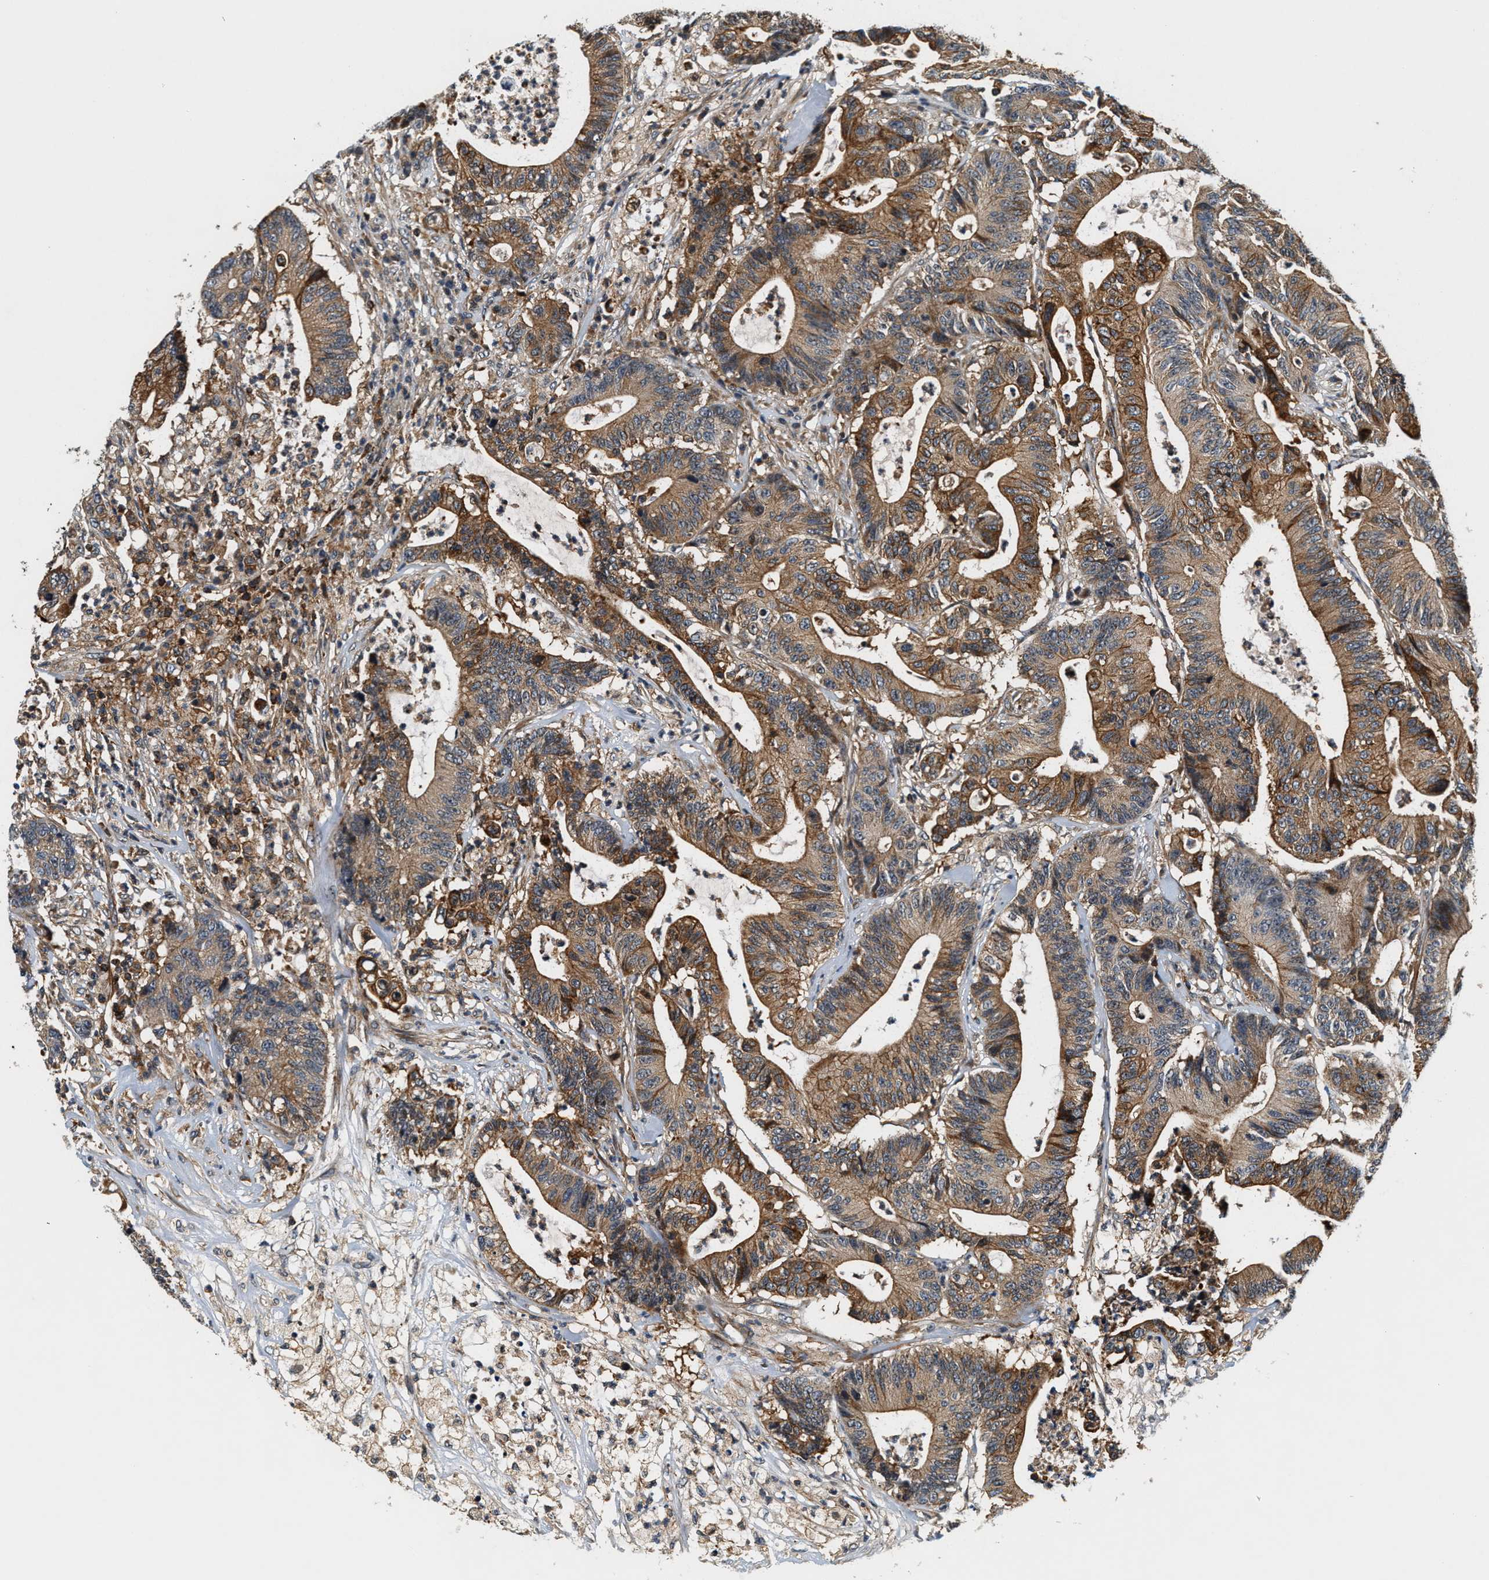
{"staining": {"intensity": "moderate", "quantity": ">75%", "location": "cytoplasmic/membranous"}, "tissue": "colorectal cancer", "cell_type": "Tumor cells", "image_type": "cancer", "snomed": [{"axis": "morphology", "description": "Adenocarcinoma, NOS"}, {"axis": "topography", "description": "Colon"}], "caption": "IHC staining of colorectal cancer (adenocarcinoma), which displays medium levels of moderate cytoplasmic/membranous expression in approximately >75% of tumor cells indicating moderate cytoplasmic/membranous protein expression. The staining was performed using DAB (3,3'-diaminobenzidine) (brown) for protein detection and nuclei were counterstained in hematoxylin (blue).", "gene": "SAMD9", "patient": {"sex": "female", "age": 84}}